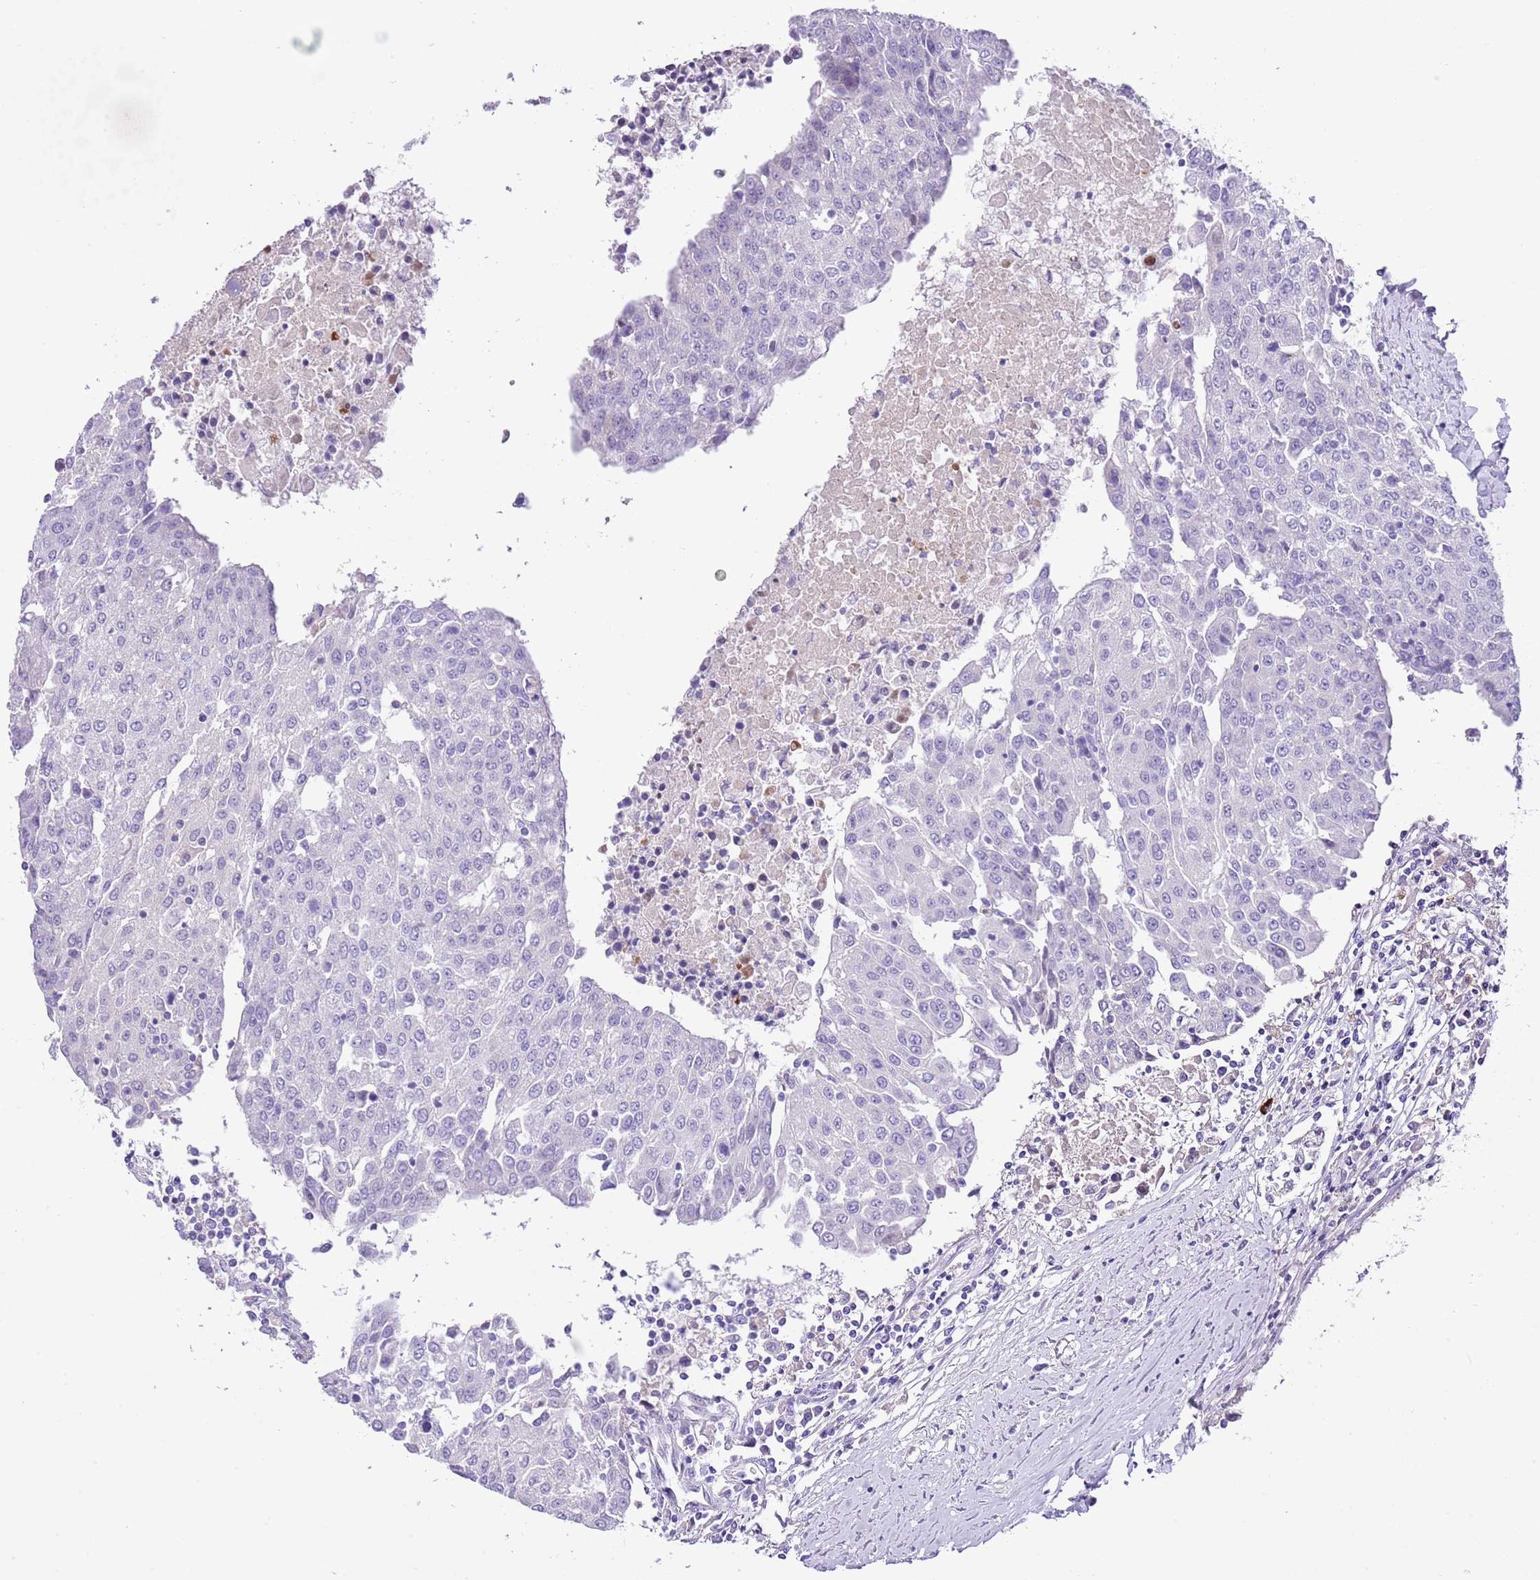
{"staining": {"intensity": "negative", "quantity": "none", "location": "none"}, "tissue": "urothelial cancer", "cell_type": "Tumor cells", "image_type": "cancer", "snomed": [{"axis": "morphology", "description": "Urothelial carcinoma, High grade"}, {"axis": "topography", "description": "Urinary bladder"}], "caption": "The image shows no staining of tumor cells in high-grade urothelial carcinoma.", "gene": "CLEC2A", "patient": {"sex": "female", "age": 85}}